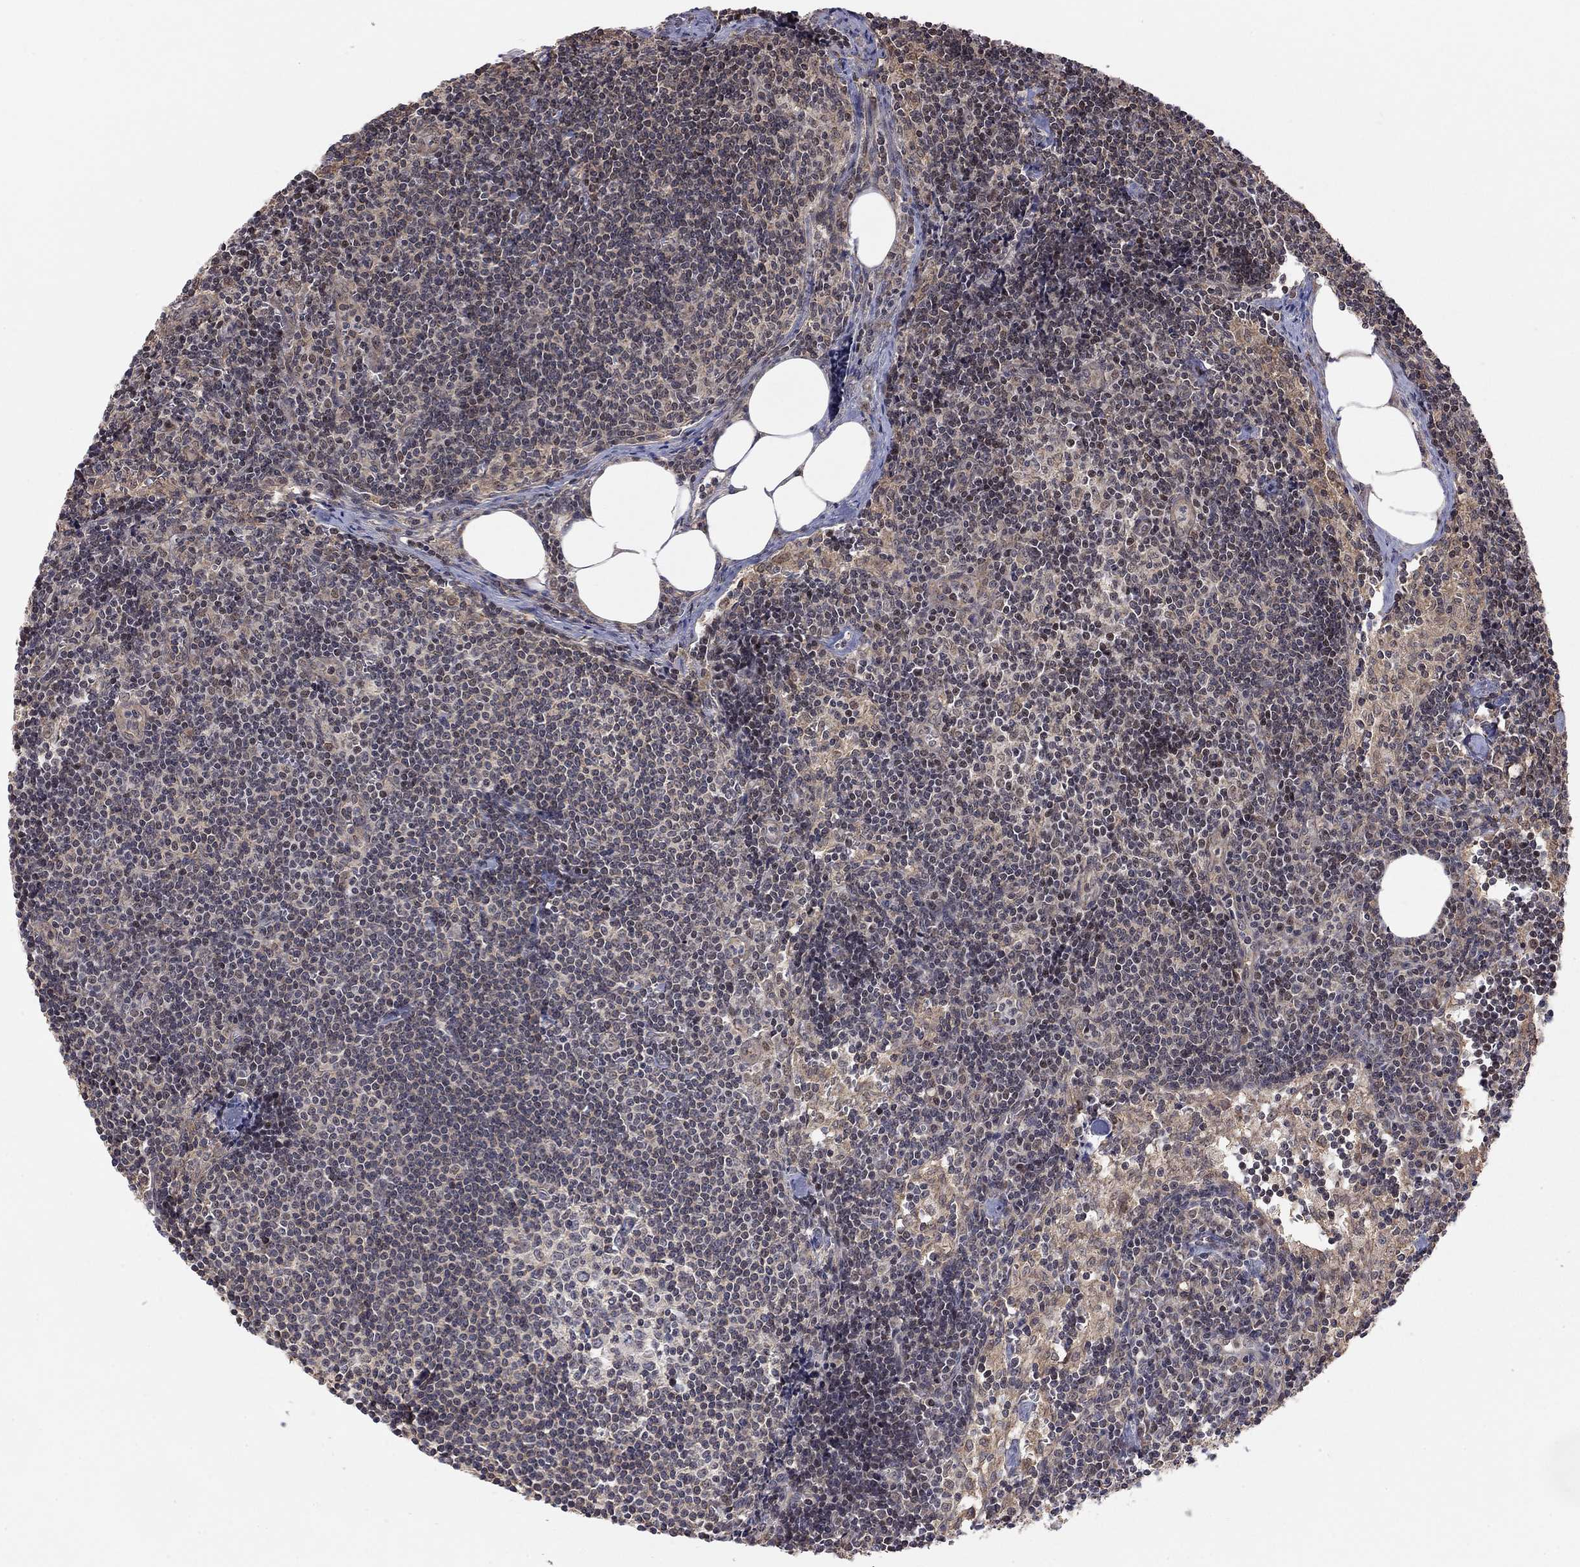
{"staining": {"intensity": "negative", "quantity": "none", "location": "none"}, "tissue": "lymph node", "cell_type": "Germinal center cells", "image_type": "normal", "snomed": [{"axis": "morphology", "description": "Normal tissue, NOS"}, {"axis": "topography", "description": "Lymph node"}], "caption": "A micrograph of human lymph node is negative for staining in germinal center cells. (DAB (3,3'-diaminobenzidine) IHC visualized using brightfield microscopy, high magnification).", "gene": "TDP1", "patient": {"sex": "female", "age": 51}}